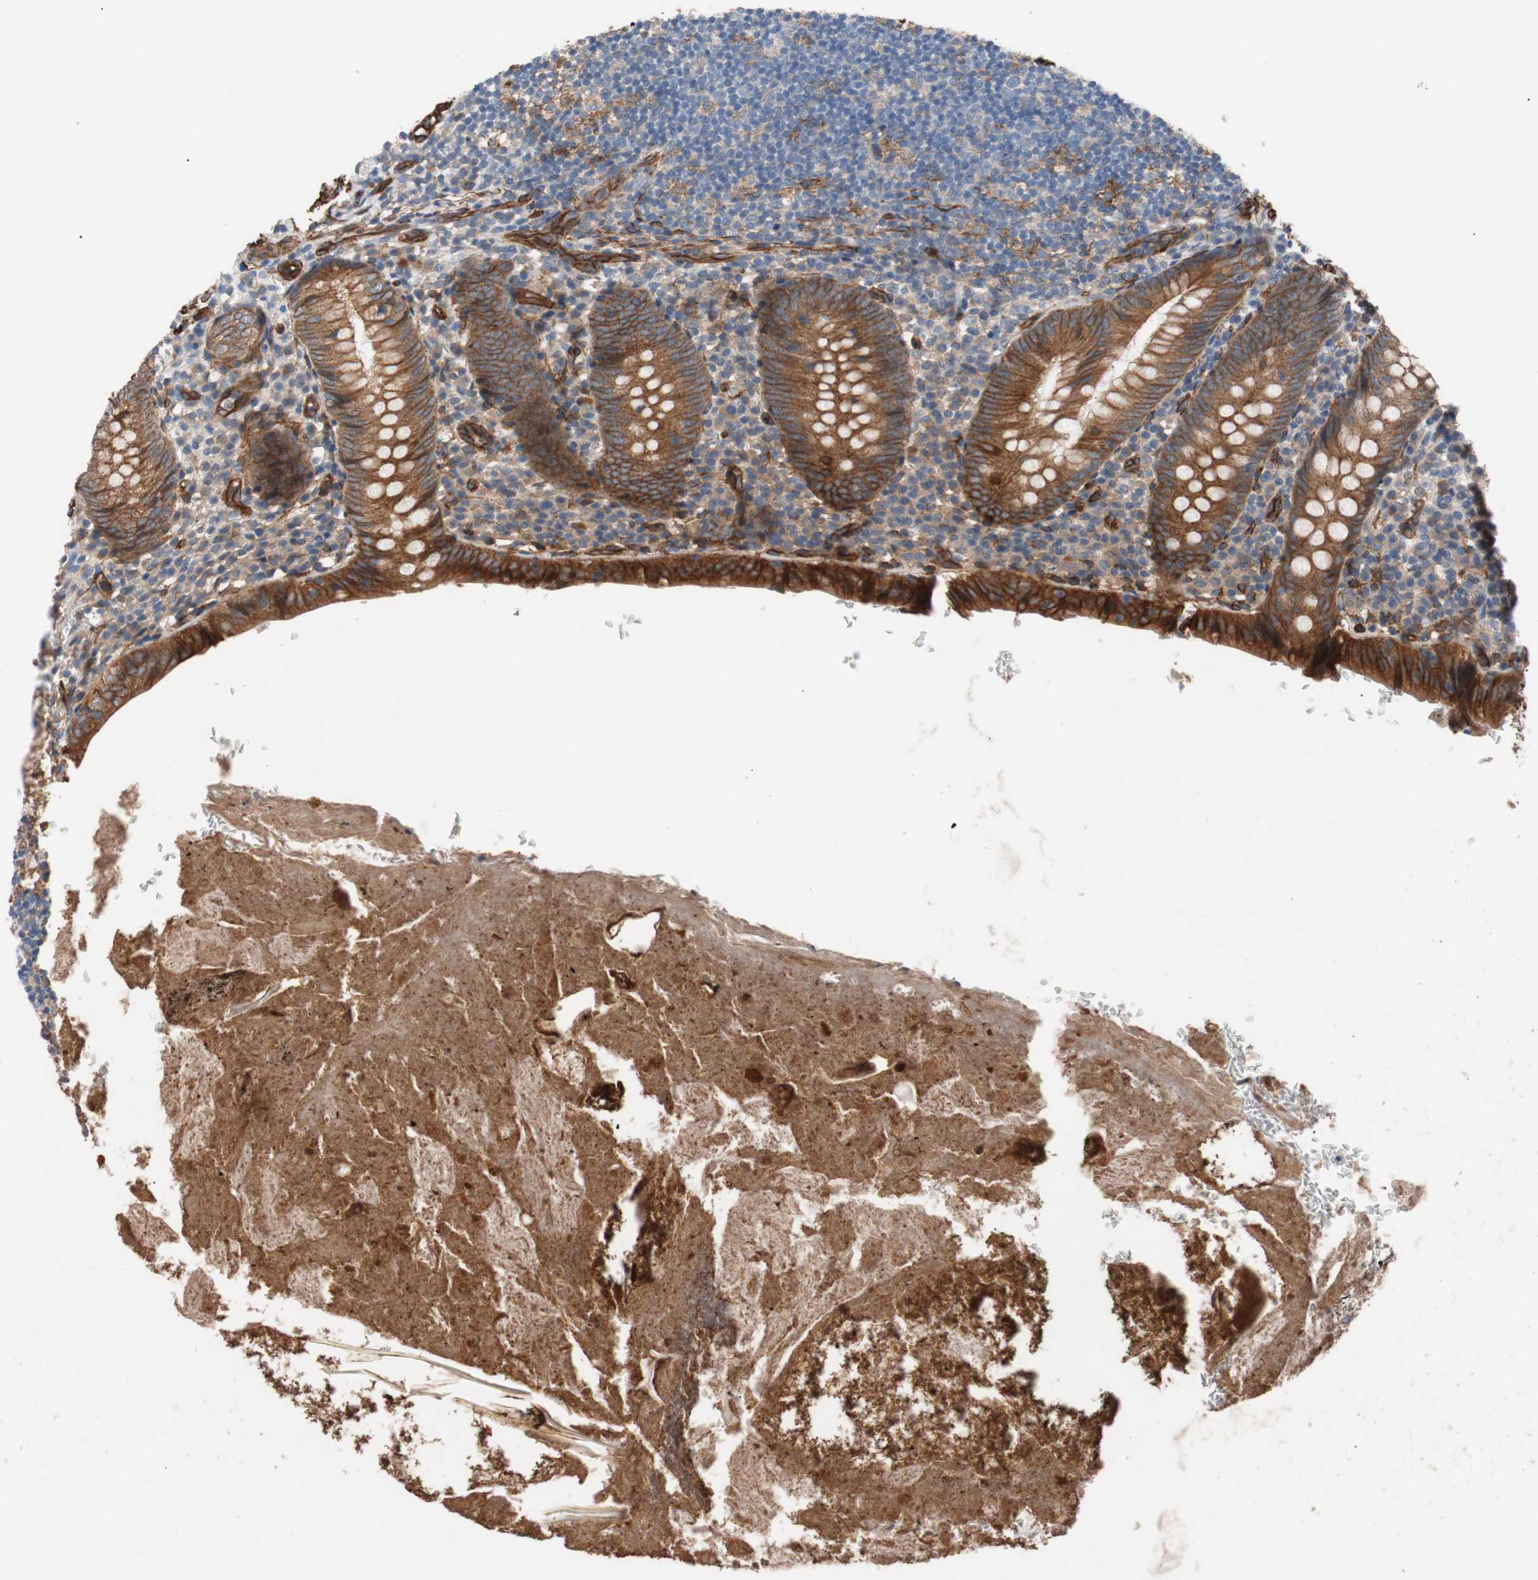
{"staining": {"intensity": "strong", "quantity": ">75%", "location": "cytoplasmic/membranous"}, "tissue": "appendix", "cell_type": "Glandular cells", "image_type": "normal", "snomed": [{"axis": "morphology", "description": "Normal tissue, NOS"}, {"axis": "topography", "description": "Appendix"}], "caption": "An image of human appendix stained for a protein displays strong cytoplasmic/membranous brown staining in glandular cells. (DAB (3,3'-diaminobenzidine) IHC with brightfield microscopy, high magnification).", "gene": "SPINT1", "patient": {"sex": "female", "age": 10}}